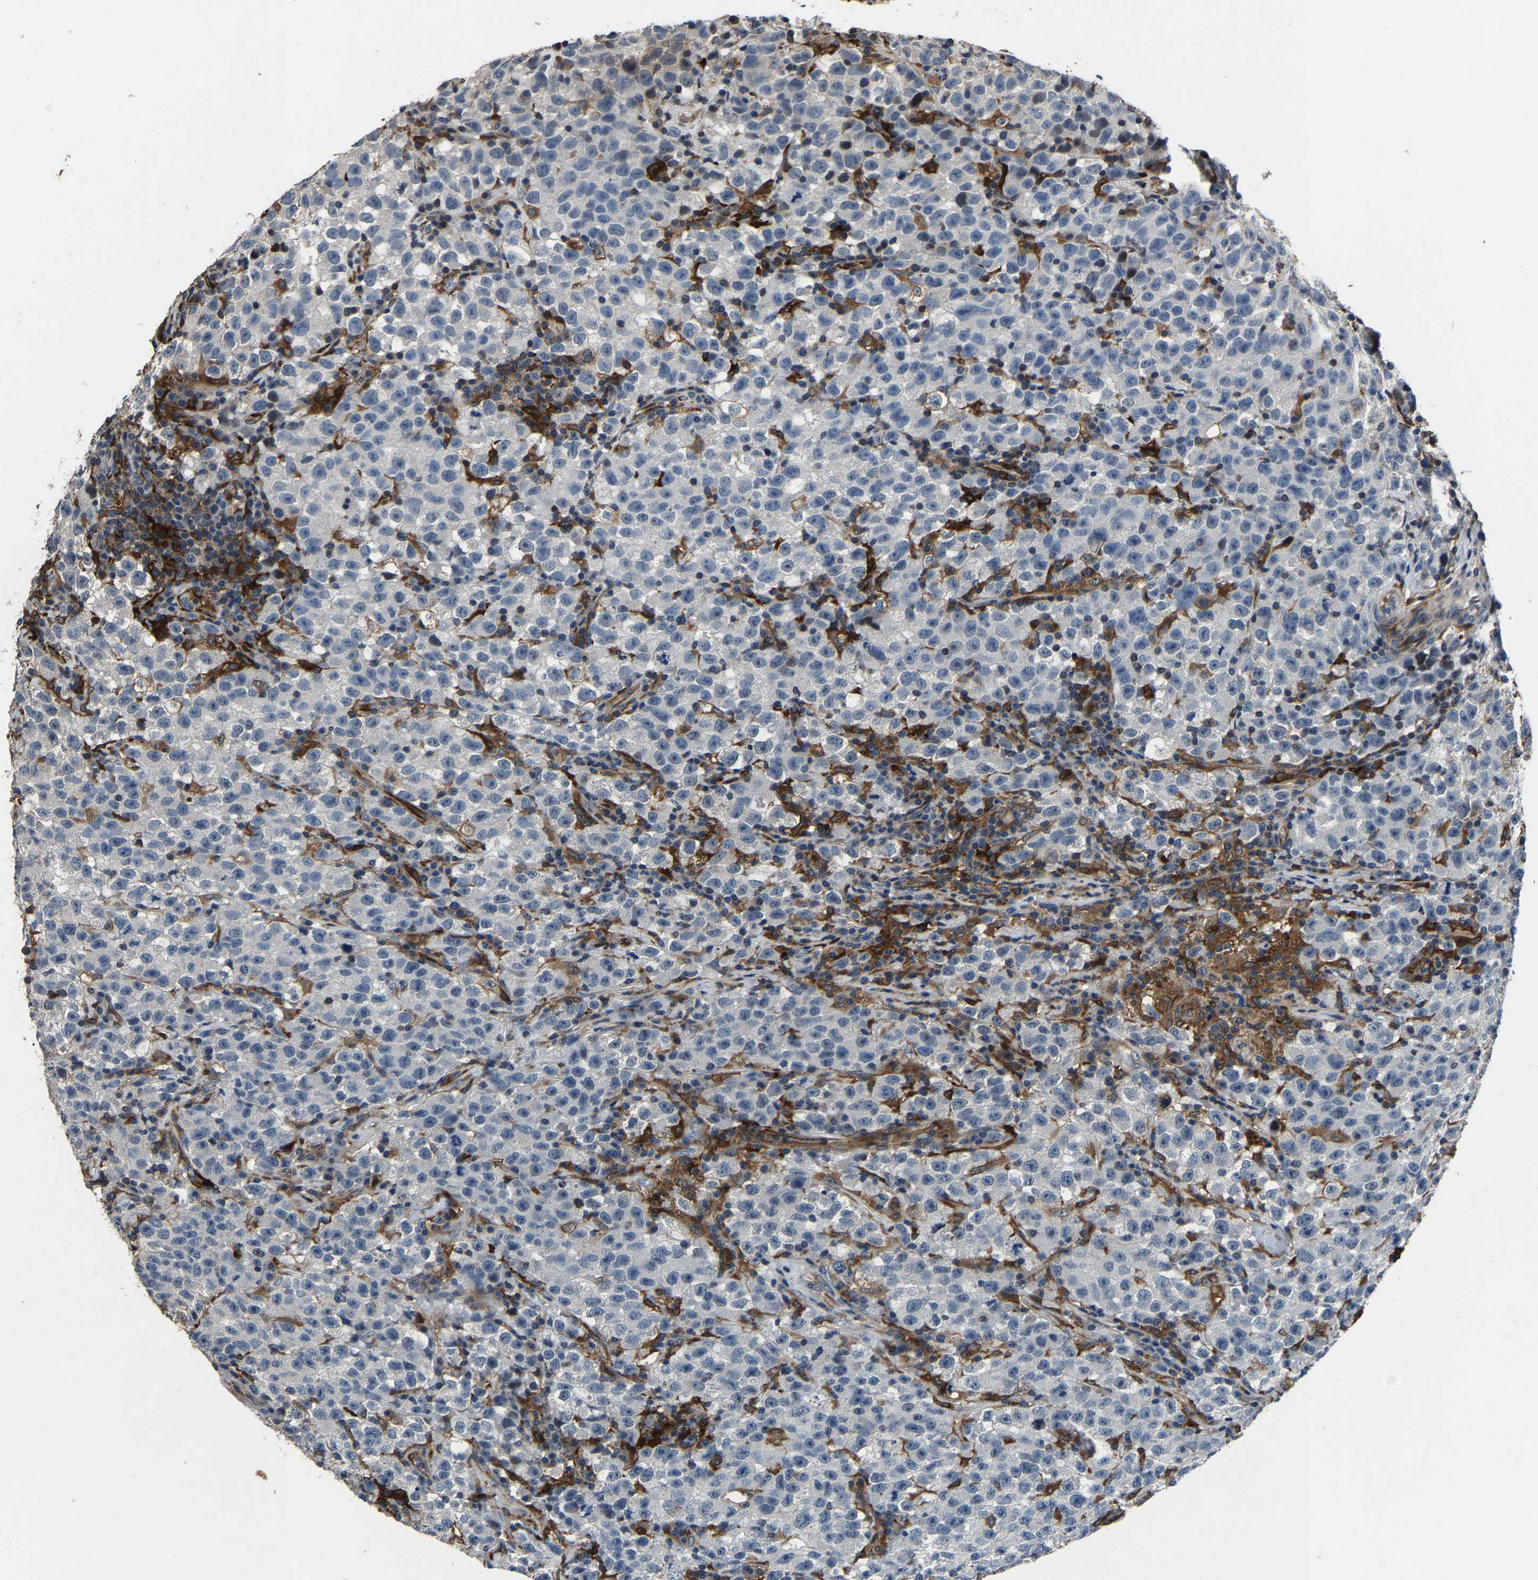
{"staining": {"intensity": "negative", "quantity": "none", "location": "none"}, "tissue": "testis cancer", "cell_type": "Tumor cells", "image_type": "cancer", "snomed": [{"axis": "morphology", "description": "Seminoma, NOS"}, {"axis": "topography", "description": "Testis"}], "caption": "DAB (3,3'-diaminobenzidine) immunohistochemical staining of human testis seminoma displays no significant staining in tumor cells.", "gene": "PCNX2", "patient": {"sex": "male", "age": 22}}